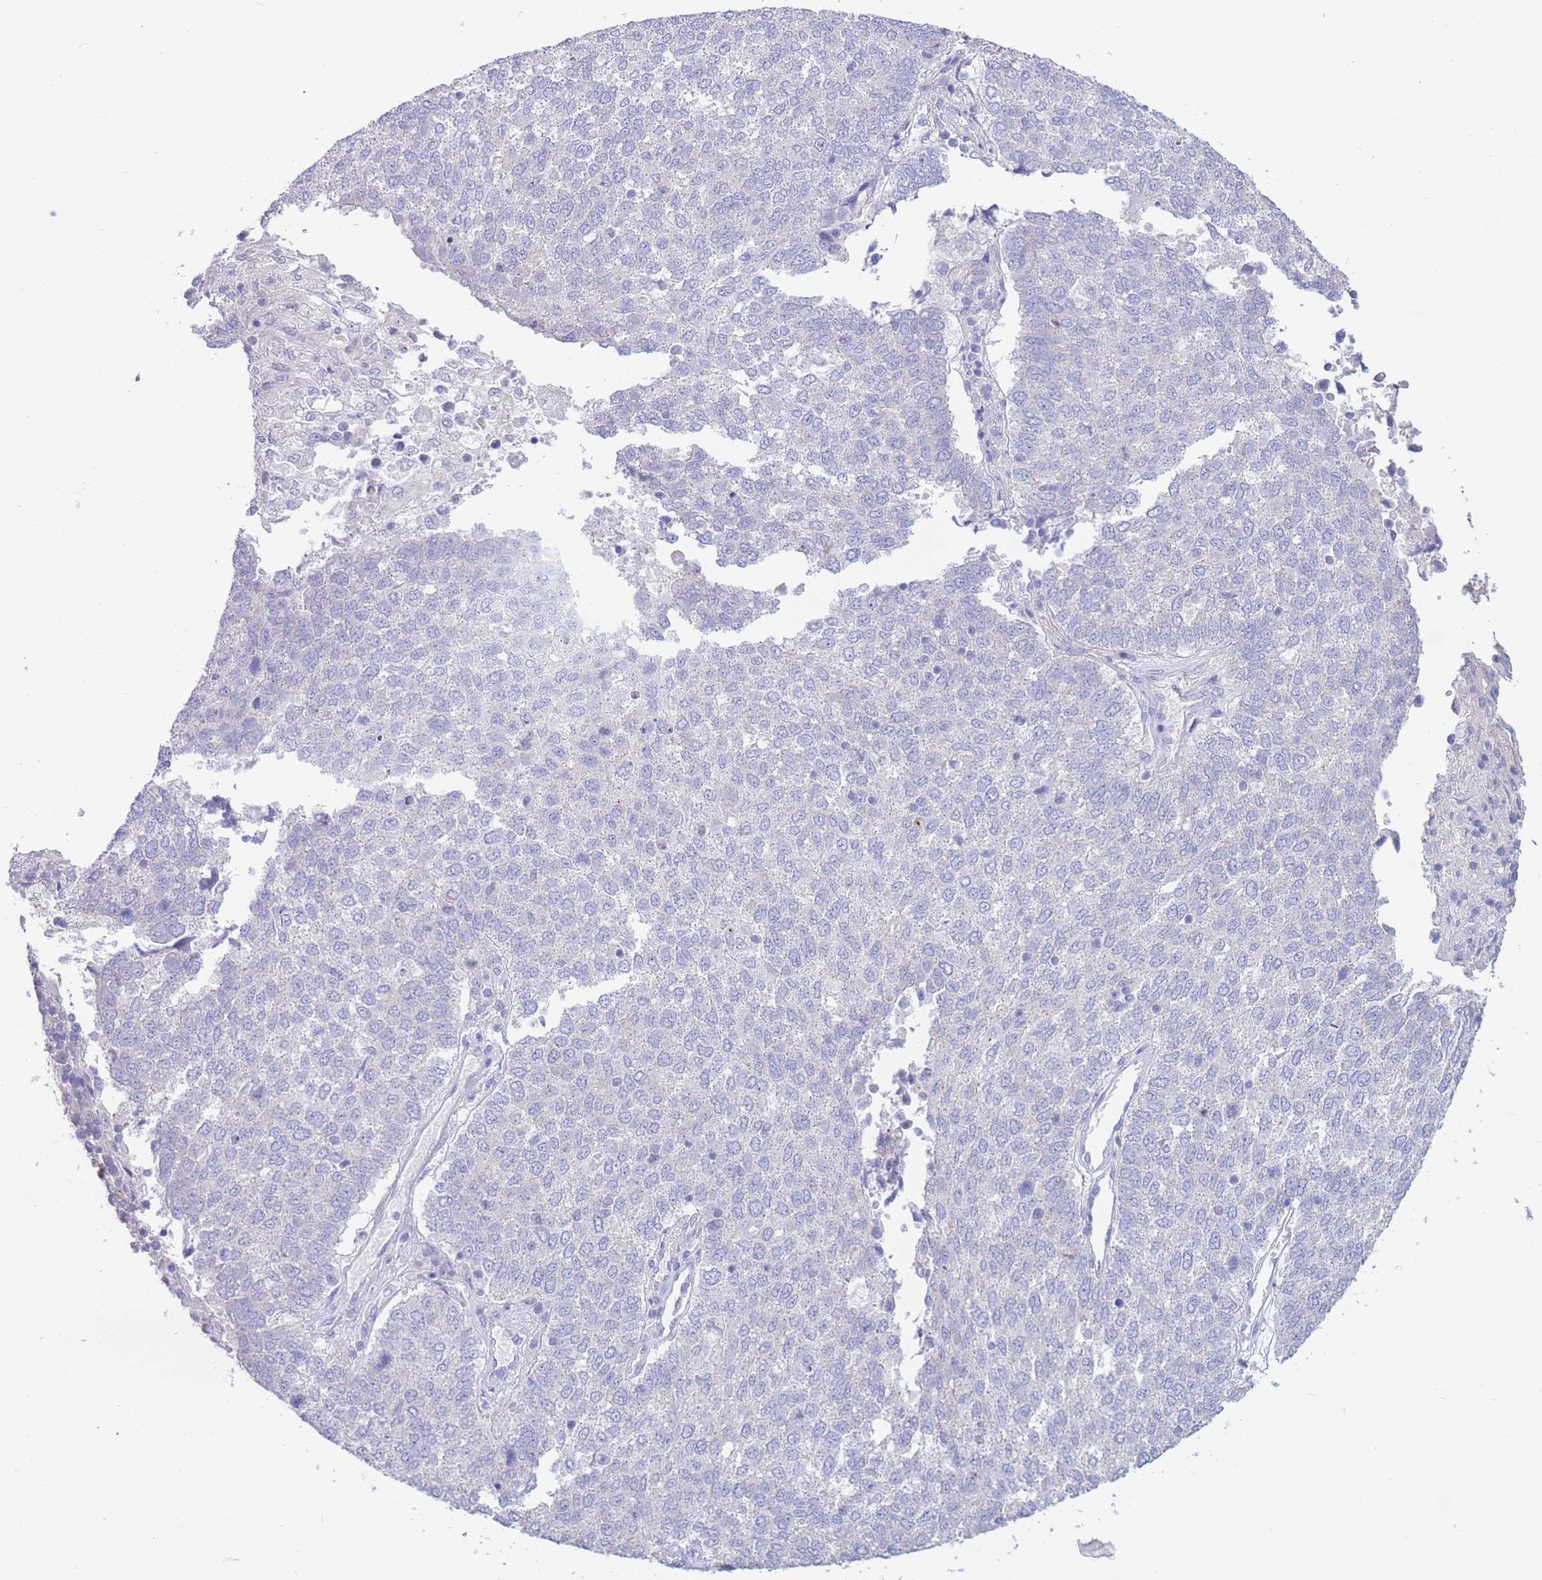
{"staining": {"intensity": "negative", "quantity": "none", "location": "none"}, "tissue": "lung cancer", "cell_type": "Tumor cells", "image_type": "cancer", "snomed": [{"axis": "morphology", "description": "Squamous cell carcinoma, NOS"}, {"axis": "topography", "description": "Lung"}], "caption": "Micrograph shows no protein expression in tumor cells of lung cancer (squamous cell carcinoma) tissue. (IHC, brightfield microscopy, high magnification).", "gene": "ALS2CL", "patient": {"sex": "male", "age": 73}}